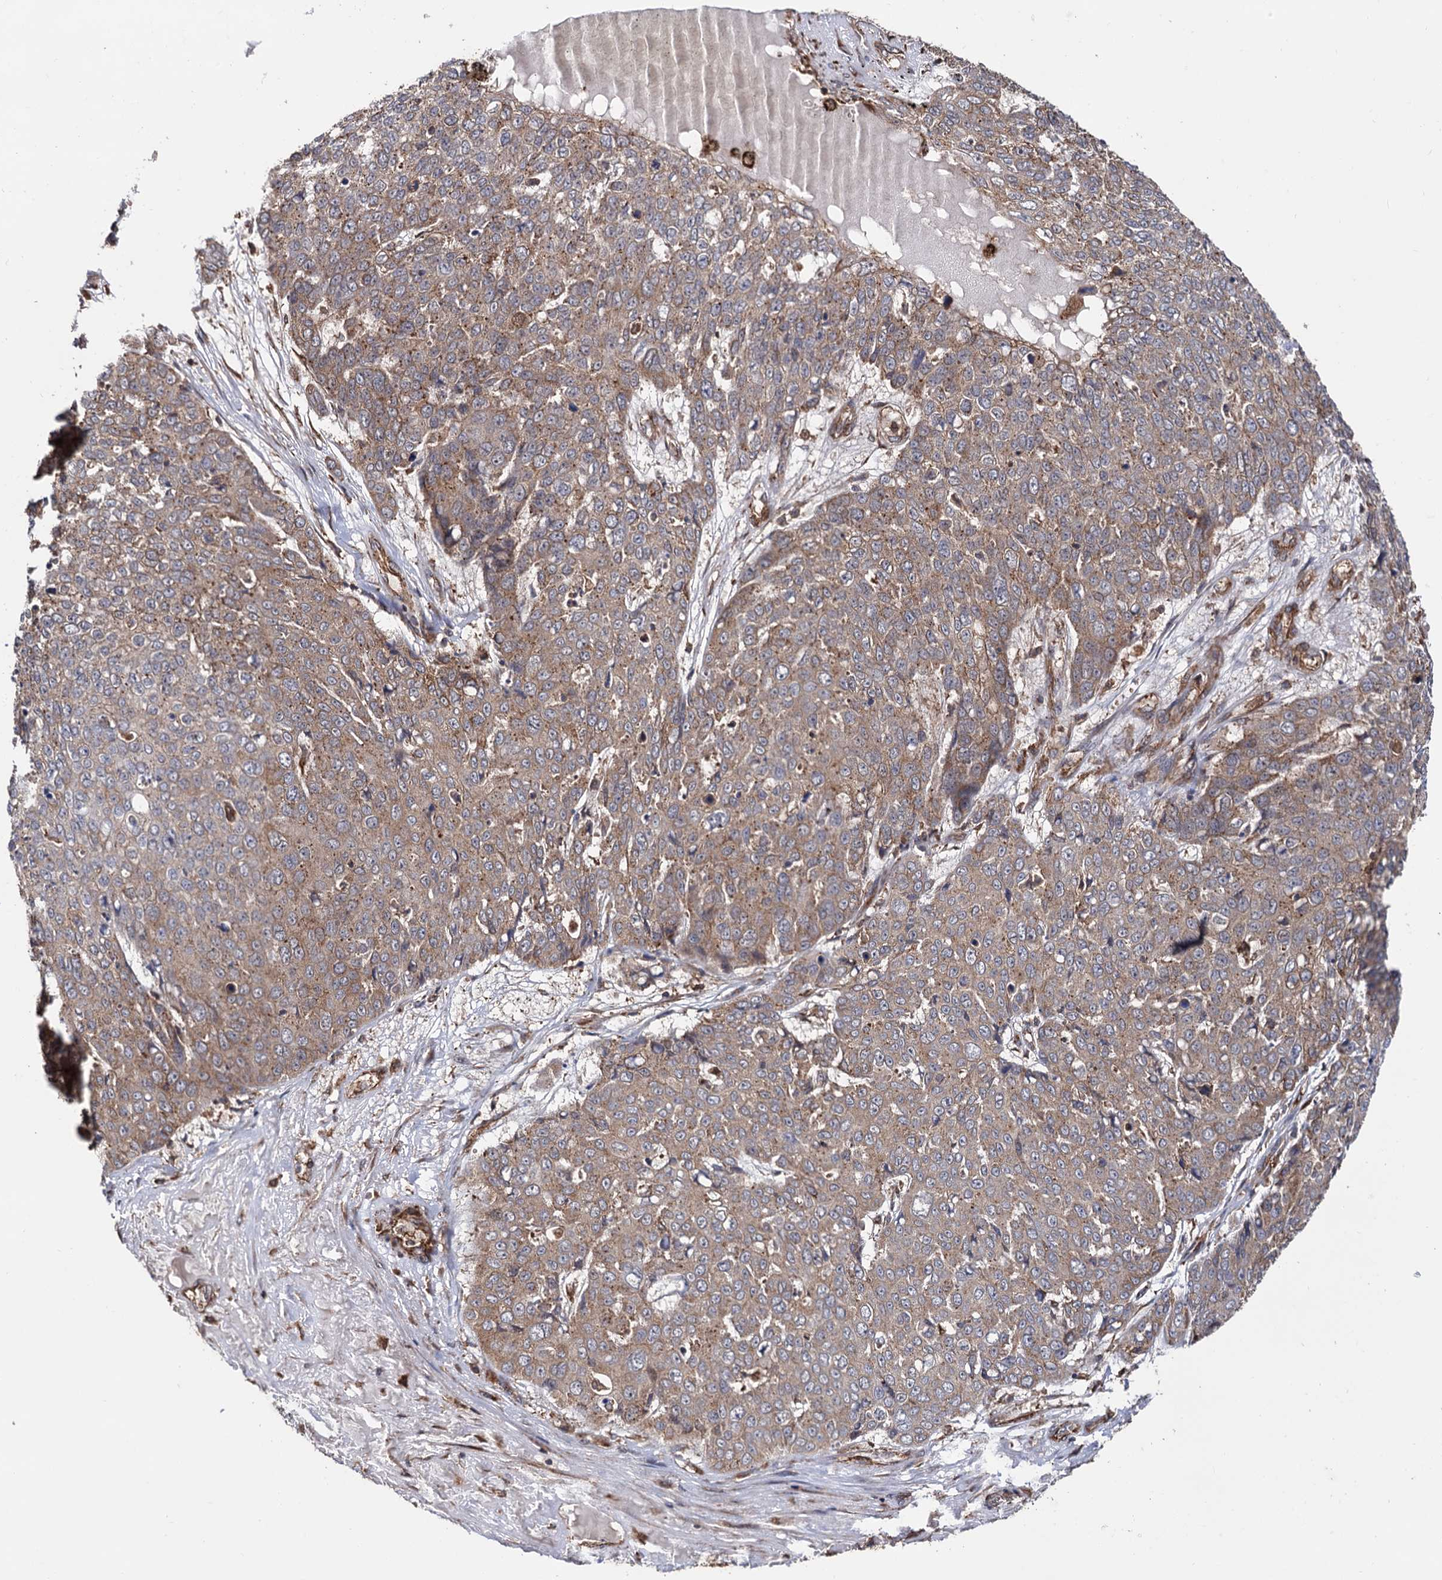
{"staining": {"intensity": "weak", "quantity": ">75%", "location": "cytoplasmic/membranous"}, "tissue": "skin cancer", "cell_type": "Tumor cells", "image_type": "cancer", "snomed": [{"axis": "morphology", "description": "Squamous cell carcinoma, NOS"}, {"axis": "topography", "description": "Skin"}], "caption": "Weak cytoplasmic/membranous positivity is appreciated in about >75% of tumor cells in skin squamous cell carcinoma.", "gene": "ATP8B4", "patient": {"sex": "male", "age": 71}}